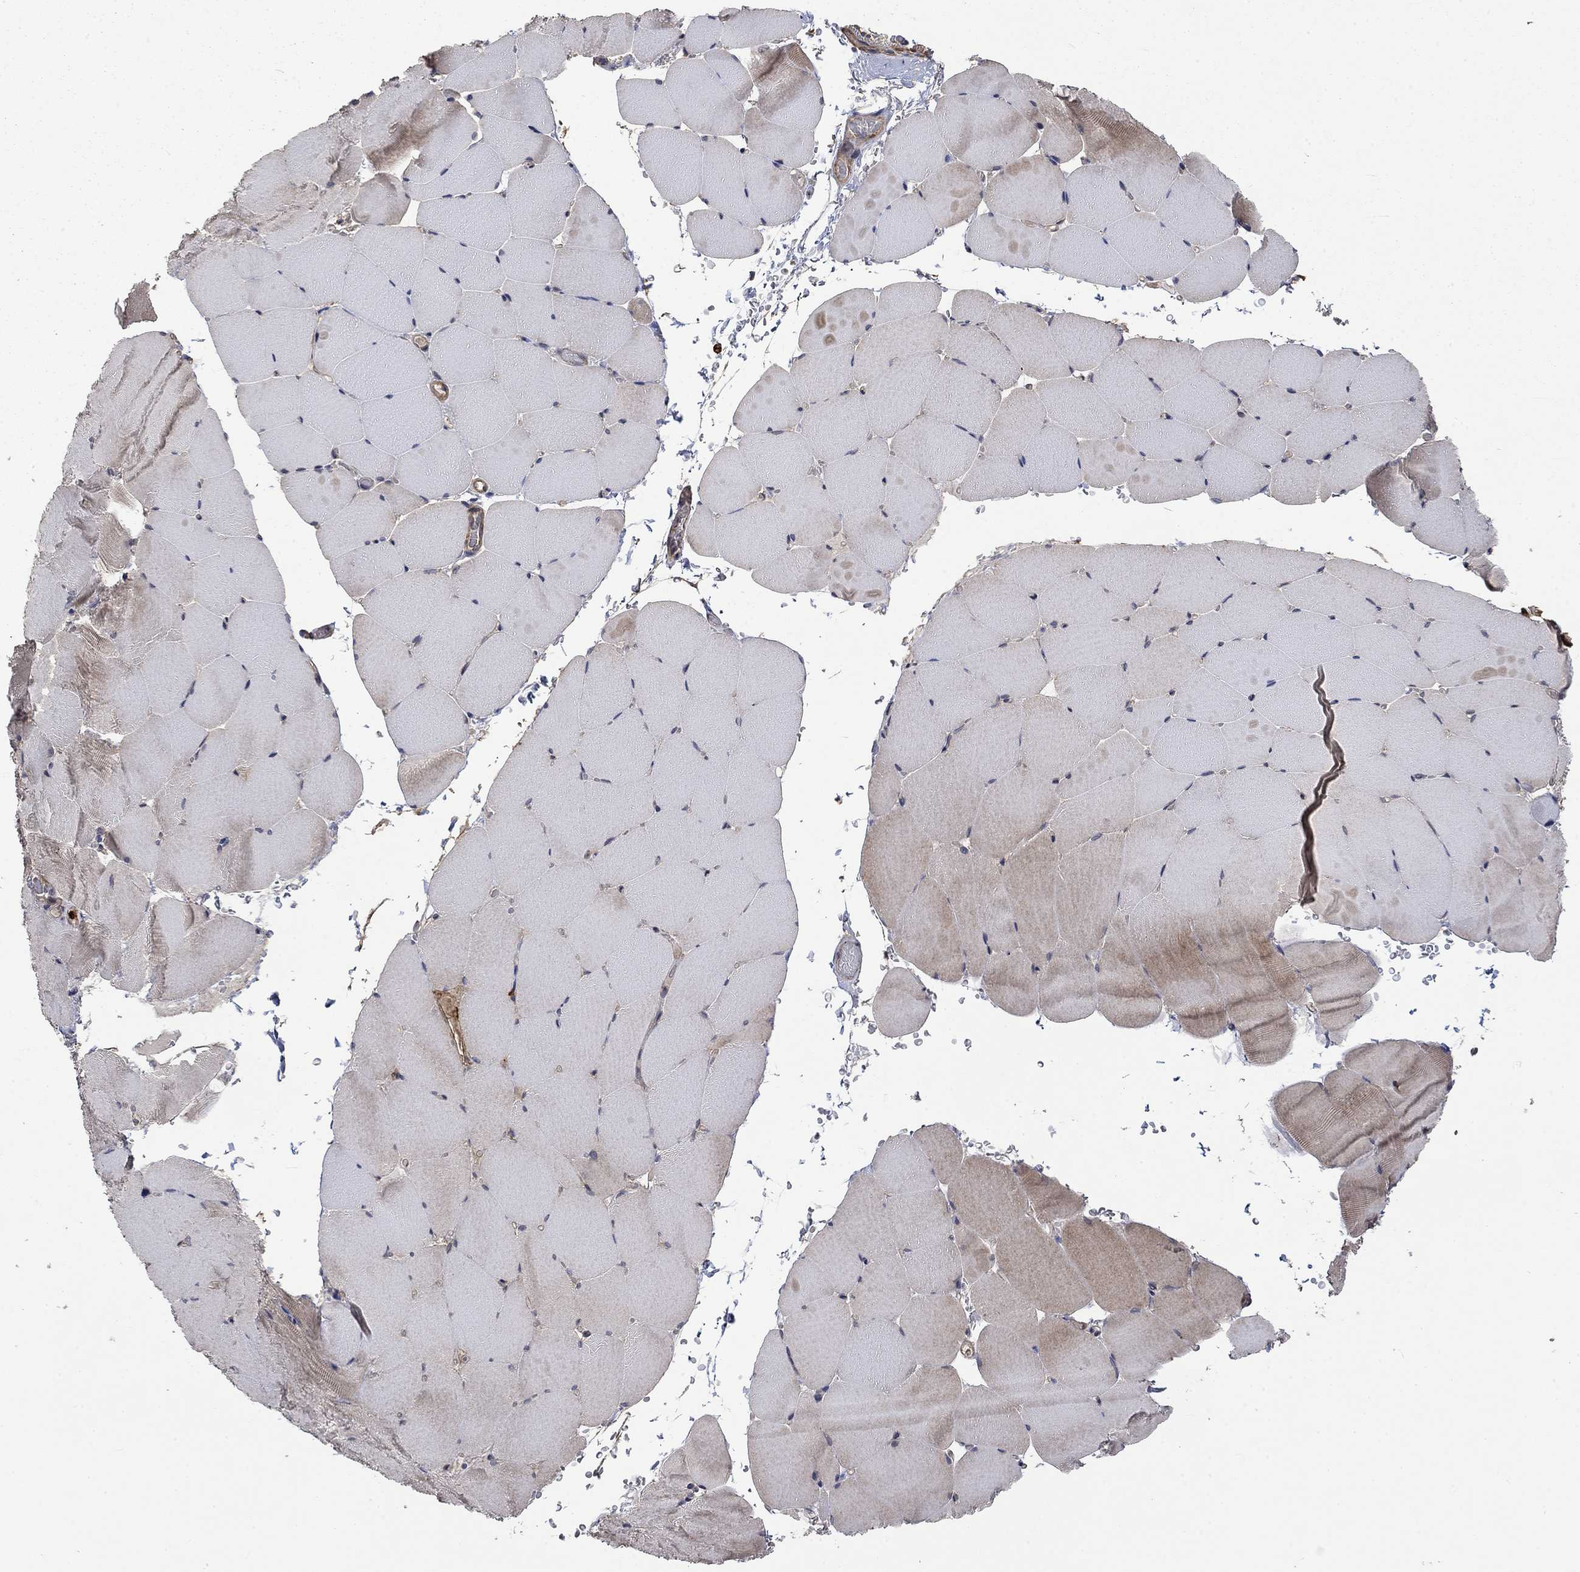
{"staining": {"intensity": "negative", "quantity": "none", "location": "none"}, "tissue": "skeletal muscle", "cell_type": "Myocytes", "image_type": "normal", "snomed": [{"axis": "morphology", "description": "Normal tissue, NOS"}, {"axis": "topography", "description": "Skeletal muscle"}], "caption": "Immunohistochemistry of benign human skeletal muscle demonstrates no staining in myocytes.", "gene": "VCAN", "patient": {"sex": "female", "age": 37}}